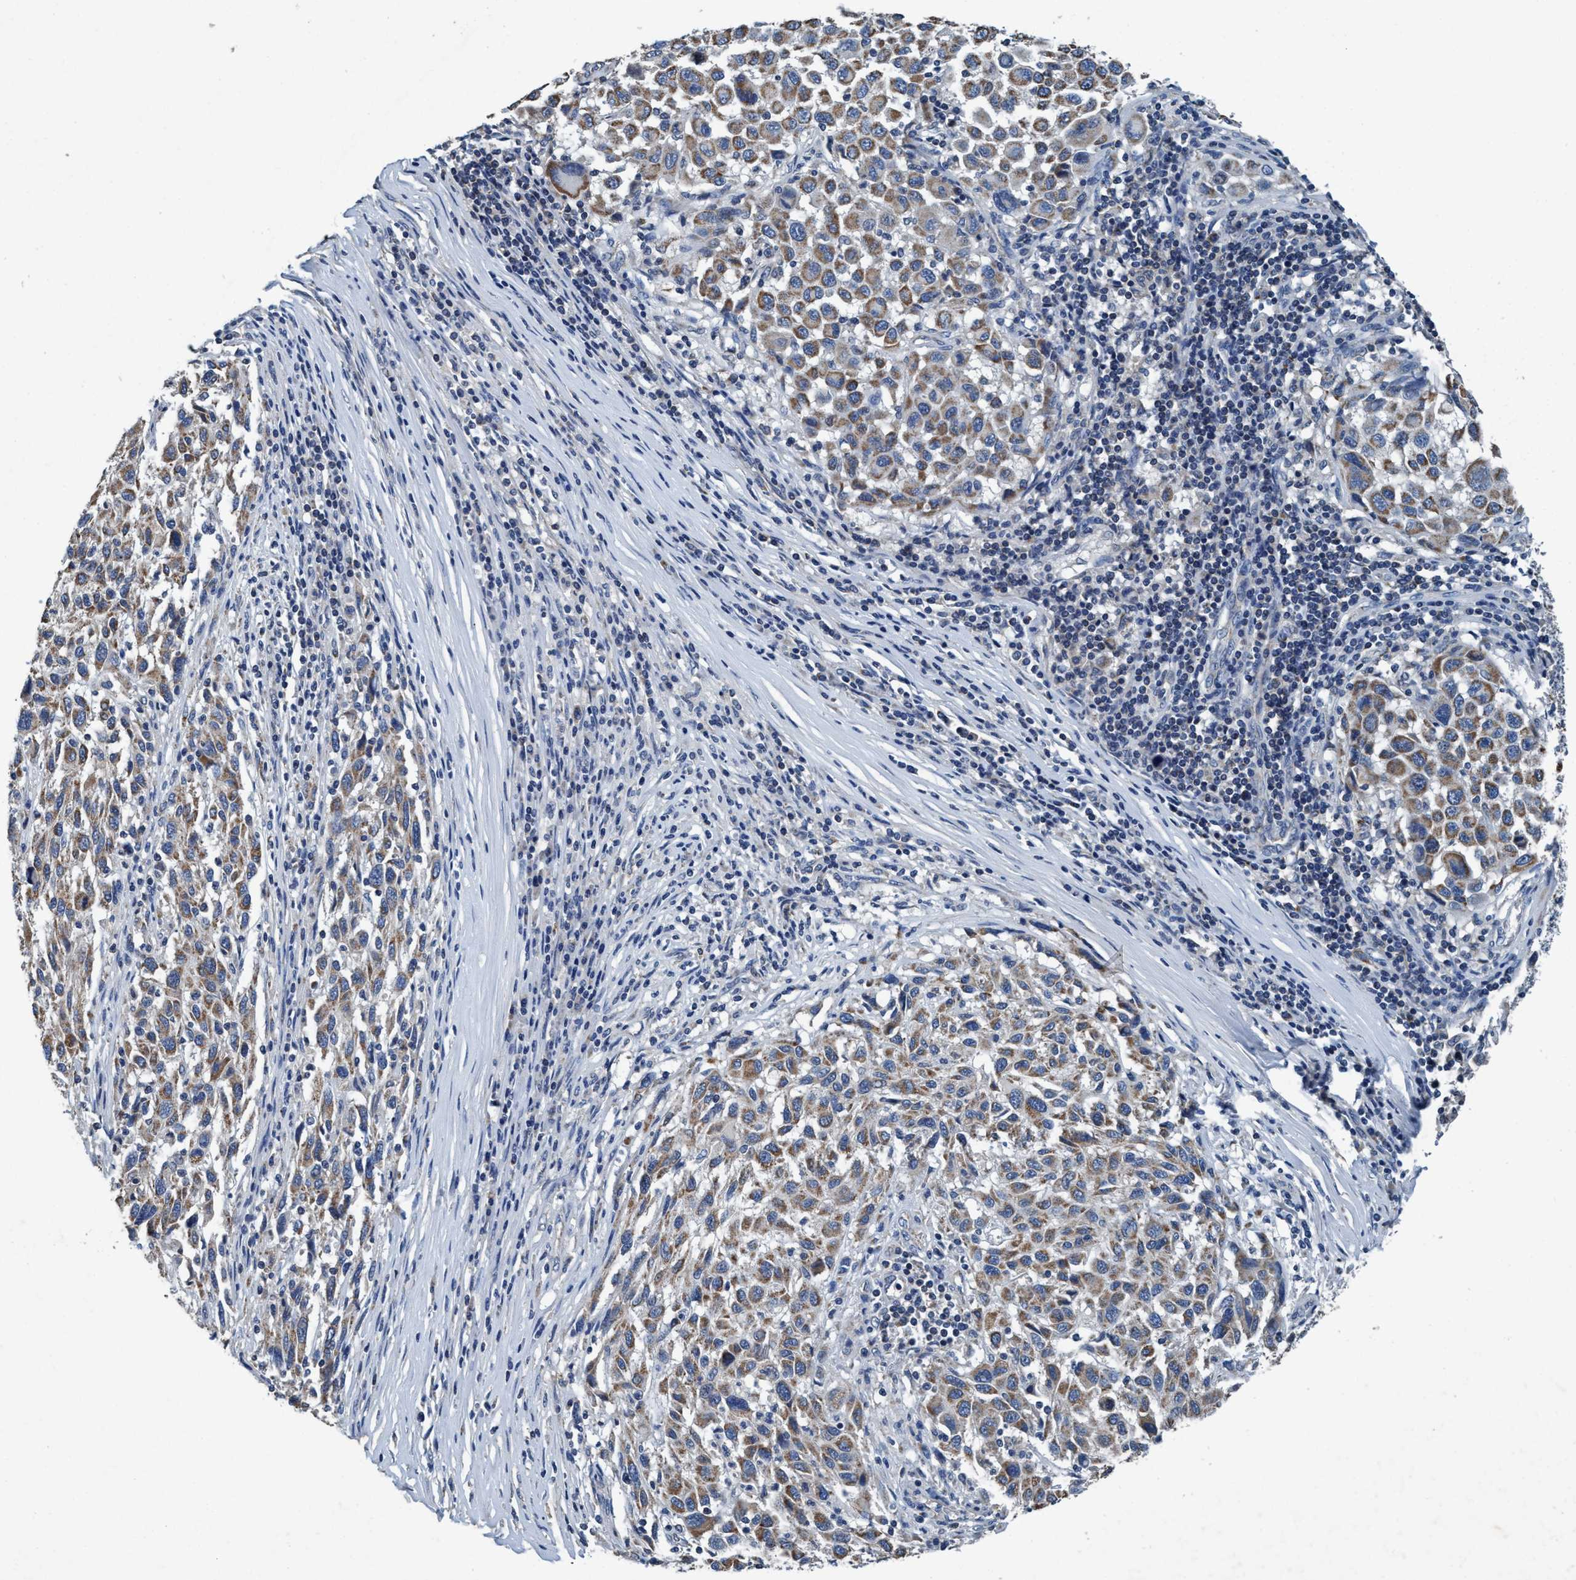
{"staining": {"intensity": "moderate", "quantity": ">75%", "location": "cytoplasmic/membranous"}, "tissue": "melanoma", "cell_type": "Tumor cells", "image_type": "cancer", "snomed": [{"axis": "morphology", "description": "Malignant melanoma, Metastatic site"}, {"axis": "topography", "description": "Lymph node"}], "caption": "Immunohistochemistry histopathology image of neoplastic tissue: malignant melanoma (metastatic site) stained using immunohistochemistry displays medium levels of moderate protein expression localized specifically in the cytoplasmic/membranous of tumor cells, appearing as a cytoplasmic/membranous brown color.", "gene": "ANKFN1", "patient": {"sex": "male", "age": 61}}